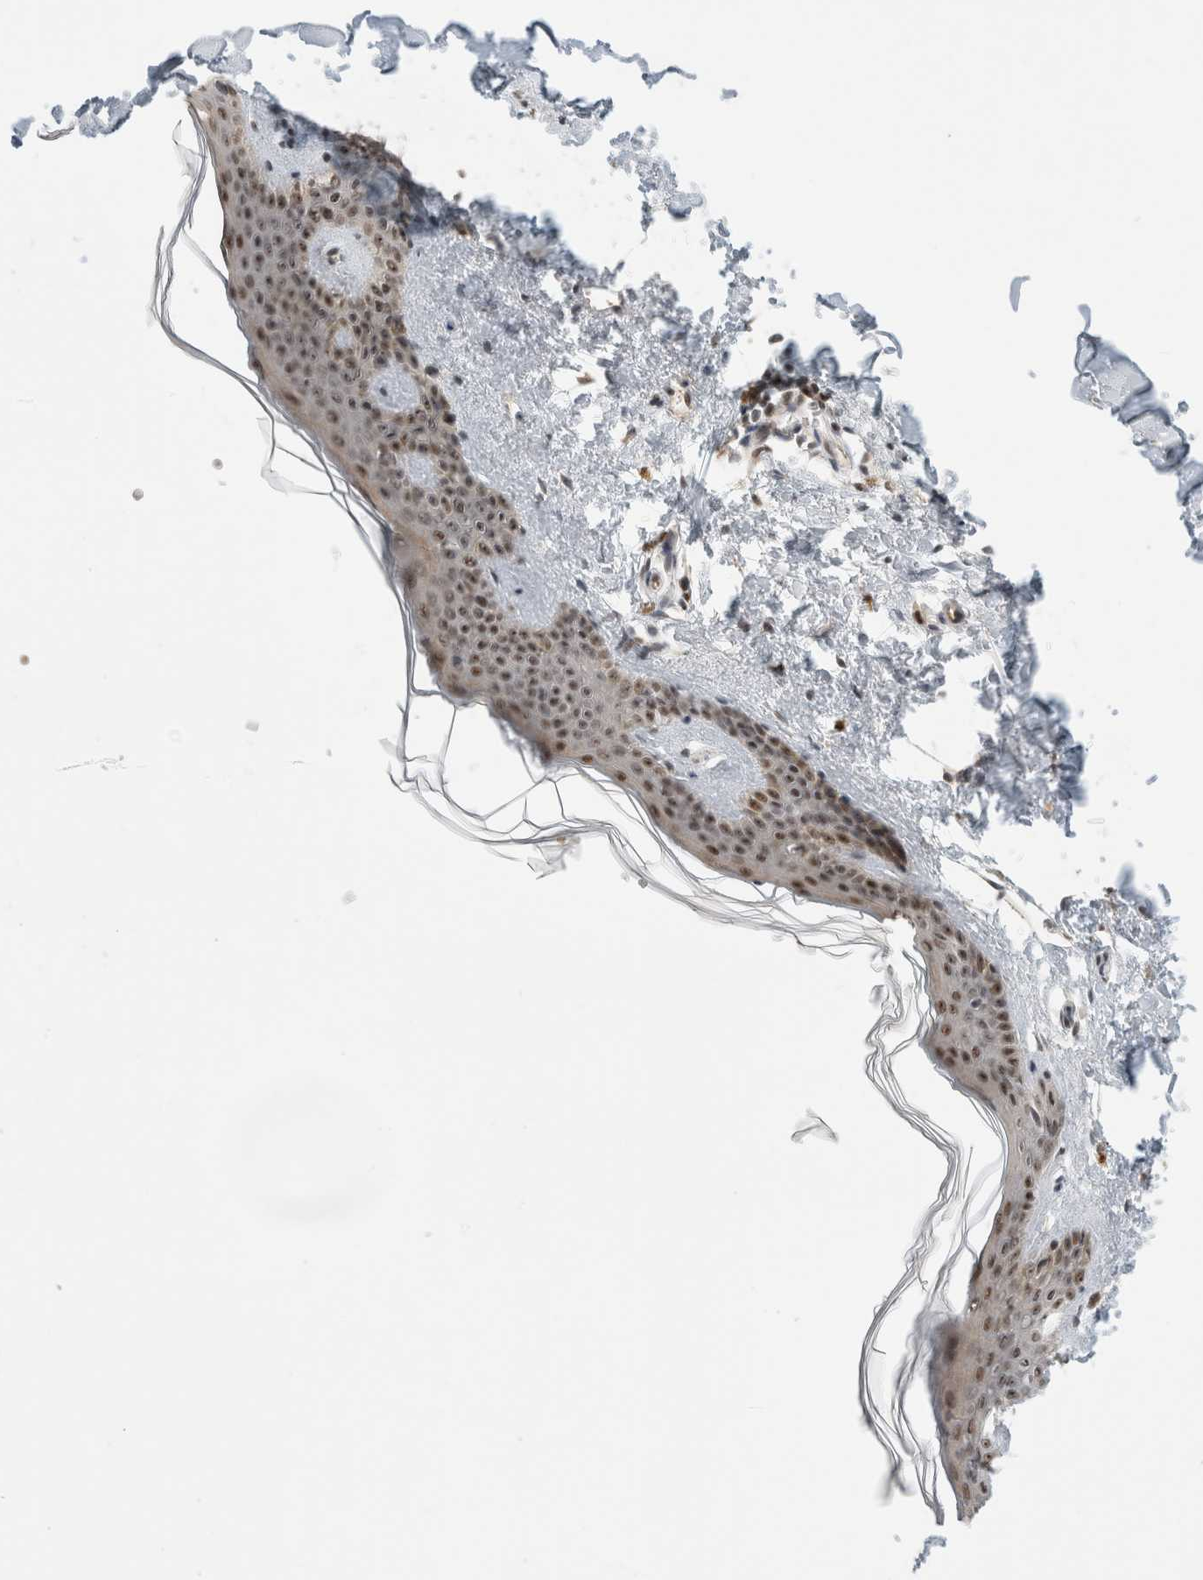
{"staining": {"intensity": "negative", "quantity": "none", "location": "none"}, "tissue": "skin", "cell_type": "Fibroblasts", "image_type": "normal", "snomed": [{"axis": "morphology", "description": "Normal tissue, NOS"}, {"axis": "topography", "description": "Skin"}], "caption": "Immunohistochemistry (IHC) of normal skin exhibits no staining in fibroblasts.", "gene": "NCAPG2", "patient": {"sex": "female", "age": 46}}